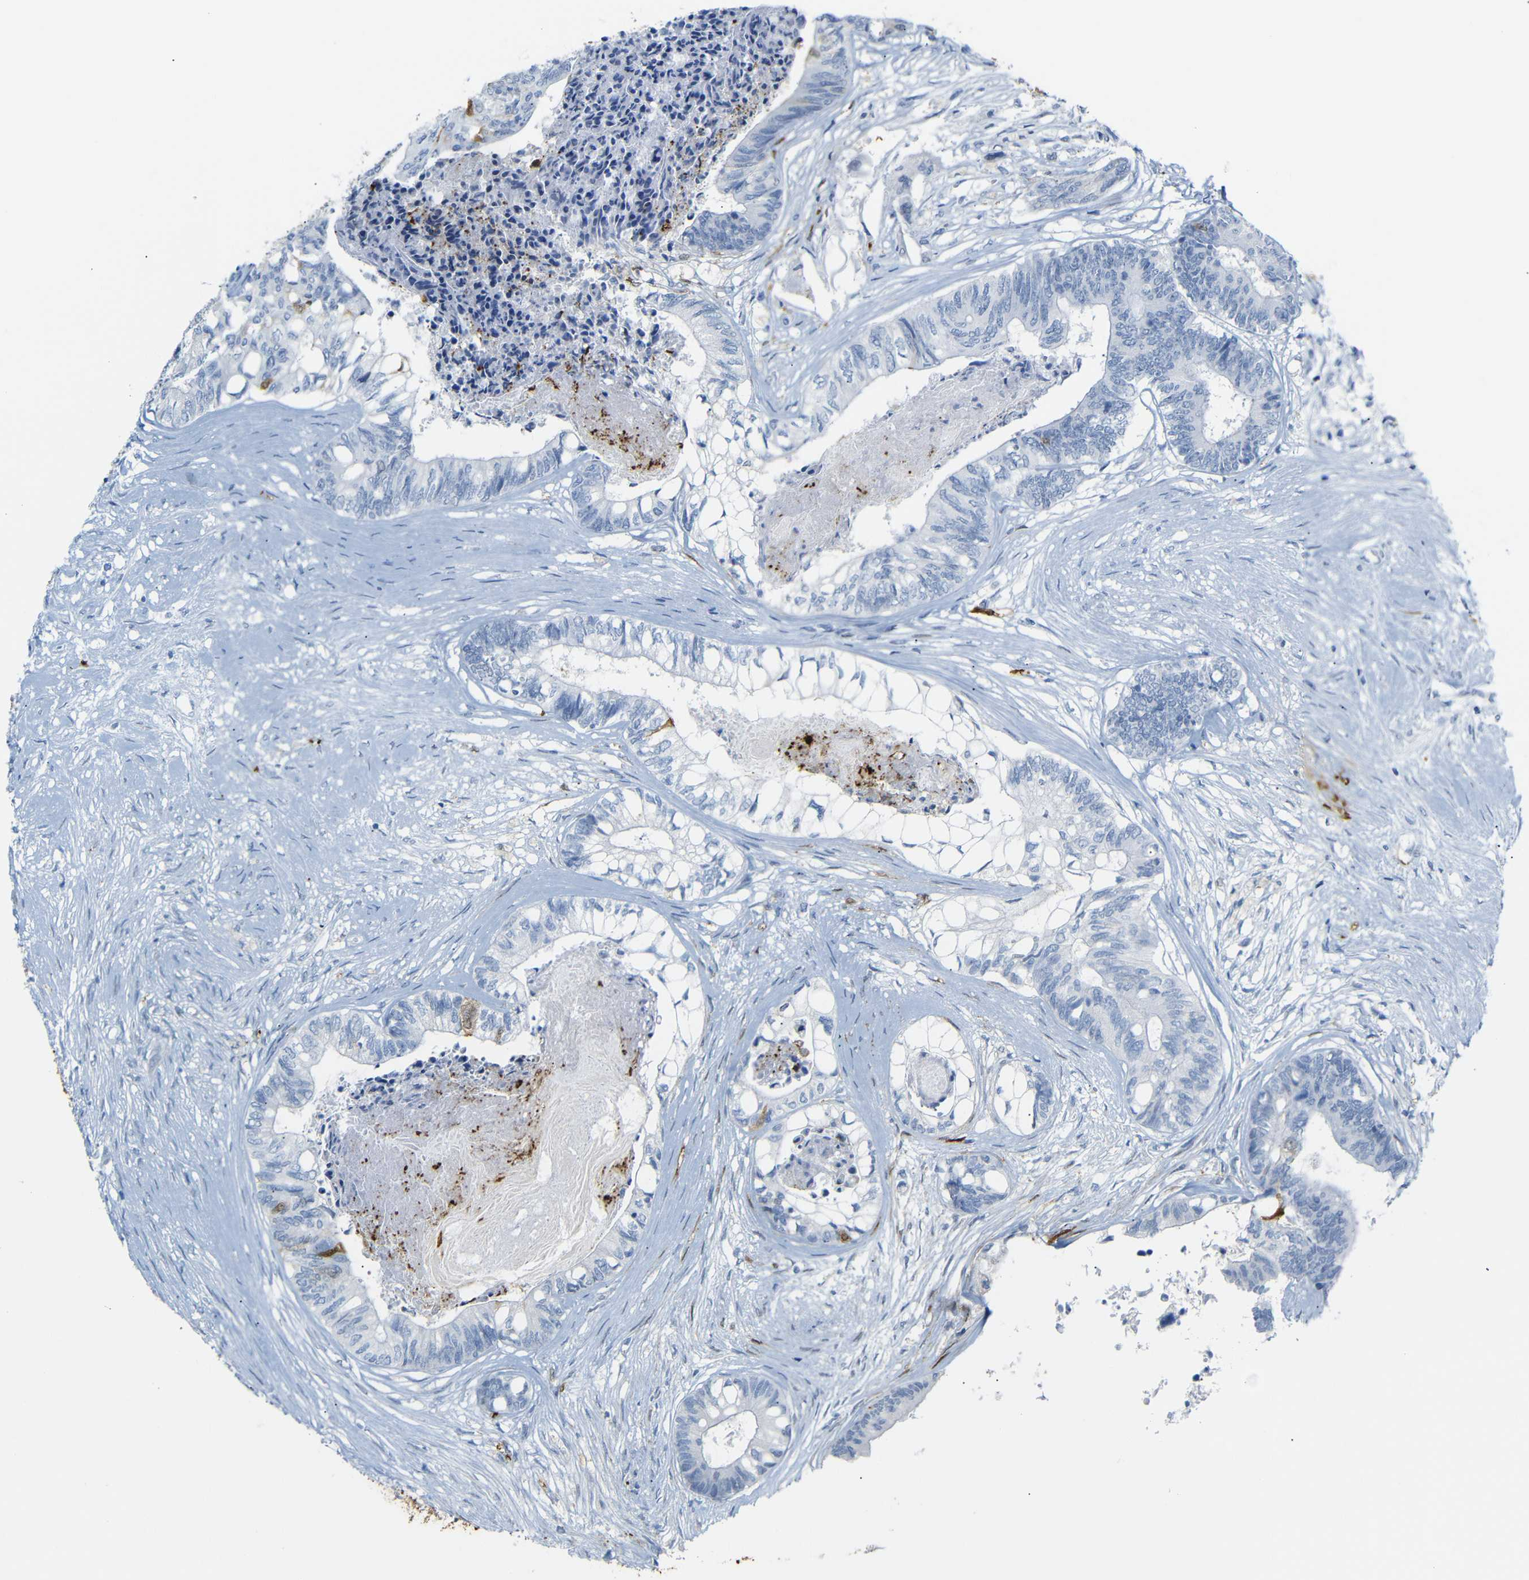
{"staining": {"intensity": "negative", "quantity": "none", "location": "none"}, "tissue": "colorectal cancer", "cell_type": "Tumor cells", "image_type": "cancer", "snomed": [{"axis": "morphology", "description": "Adenocarcinoma, NOS"}, {"axis": "topography", "description": "Rectum"}], "caption": "Tumor cells are negative for brown protein staining in colorectal cancer.", "gene": "MT1A", "patient": {"sex": "male", "age": 63}}